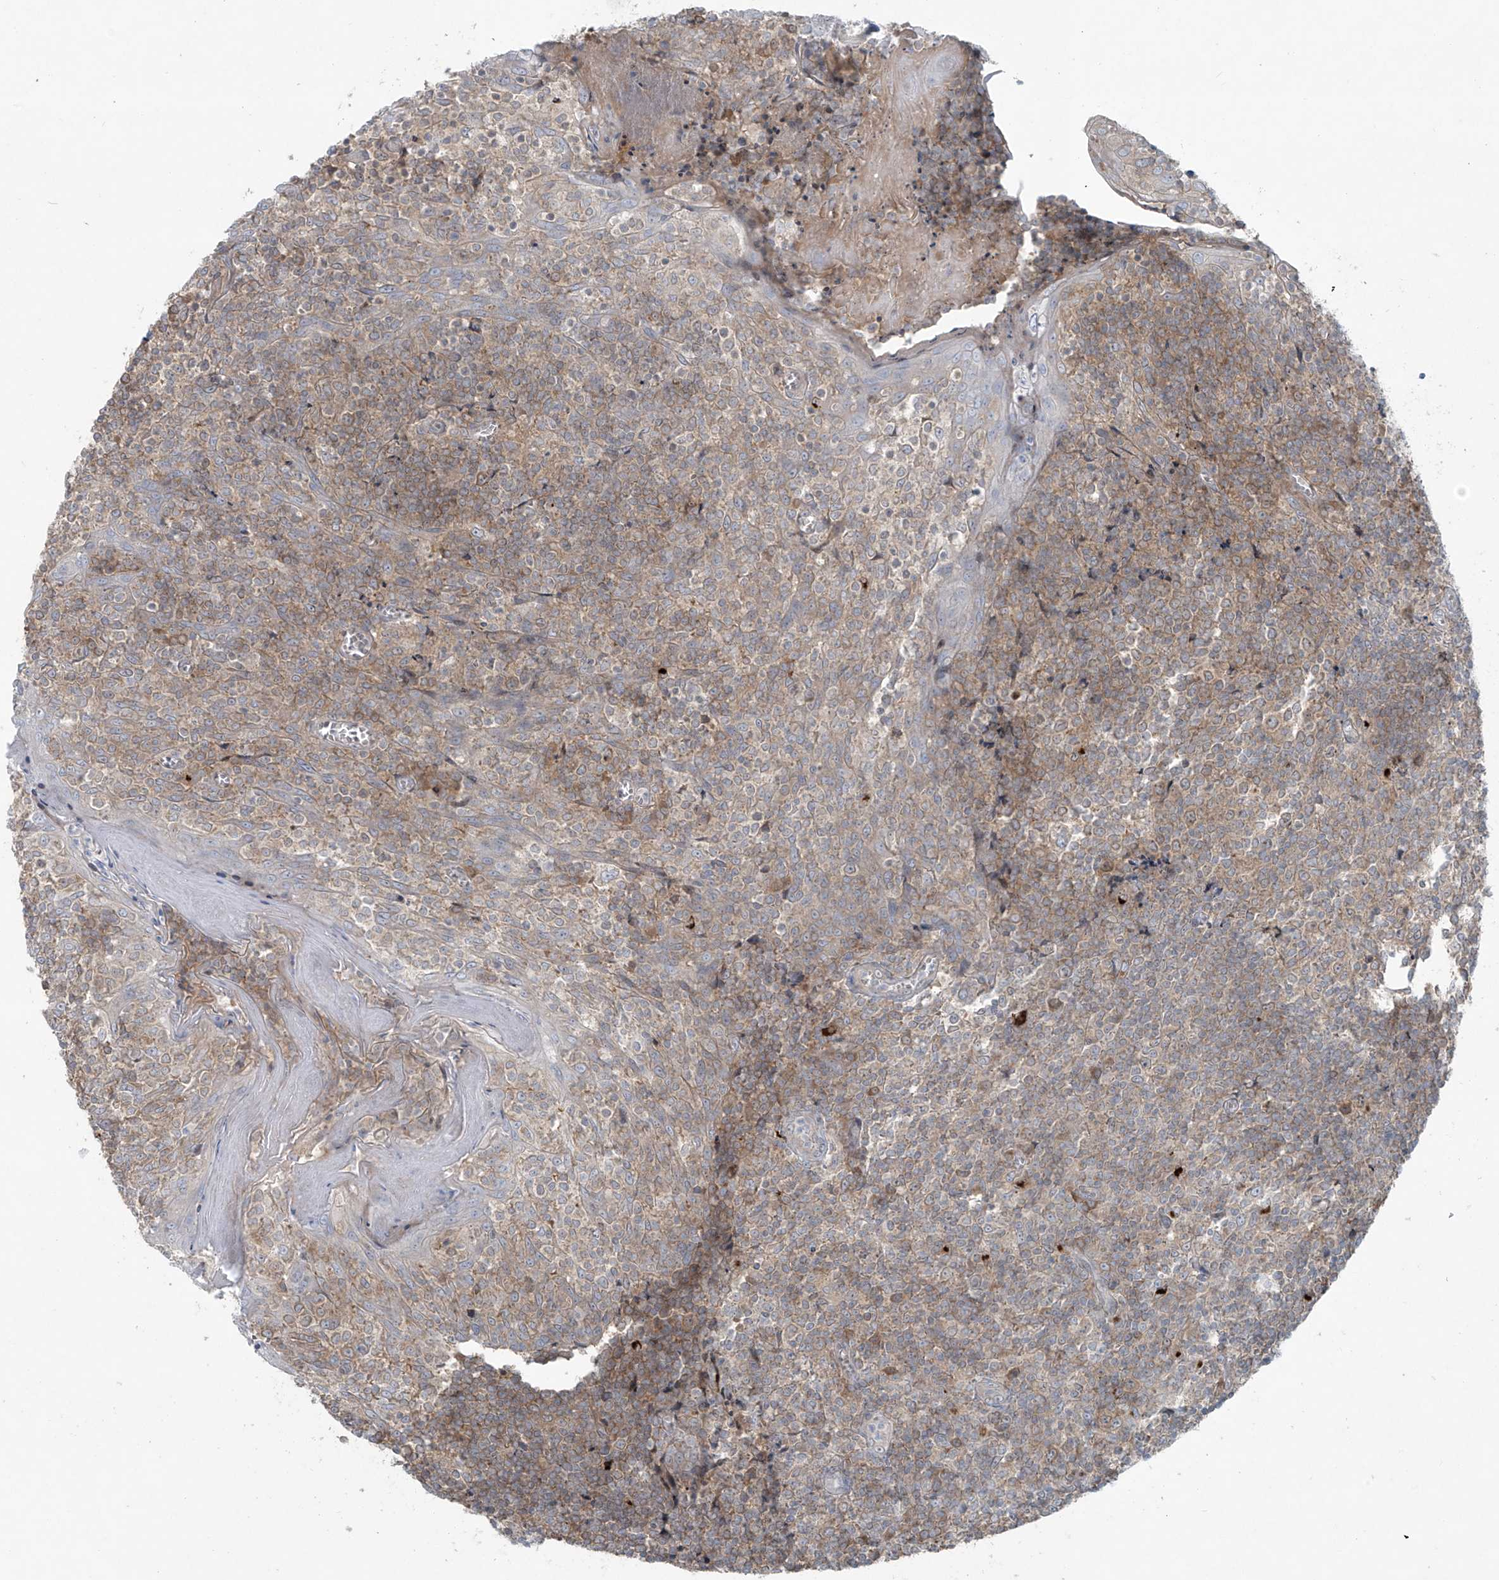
{"staining": {"intensity": "moderate", "quantity": "<25%", "location": "cytoplasmic/membranous"}, "tissue": "tonsil", "cell_type": "Germinal center cells", "image_type": "normal", "snomed": [{"axis": "morphology", "description": "Normal tissue, NOS"}, {"axis": "topography", "description": "Tonsil"}], "caption": "The immunohistochemical stain shows moderate cytoplasmic/membranous staining in germinal center cells of unremarkable tonsil. The protein of interest is shown in brown color, while the nuclei are stained blue.", "gene": "PPAT", "patient": {"sex": "female", "age": 19}}